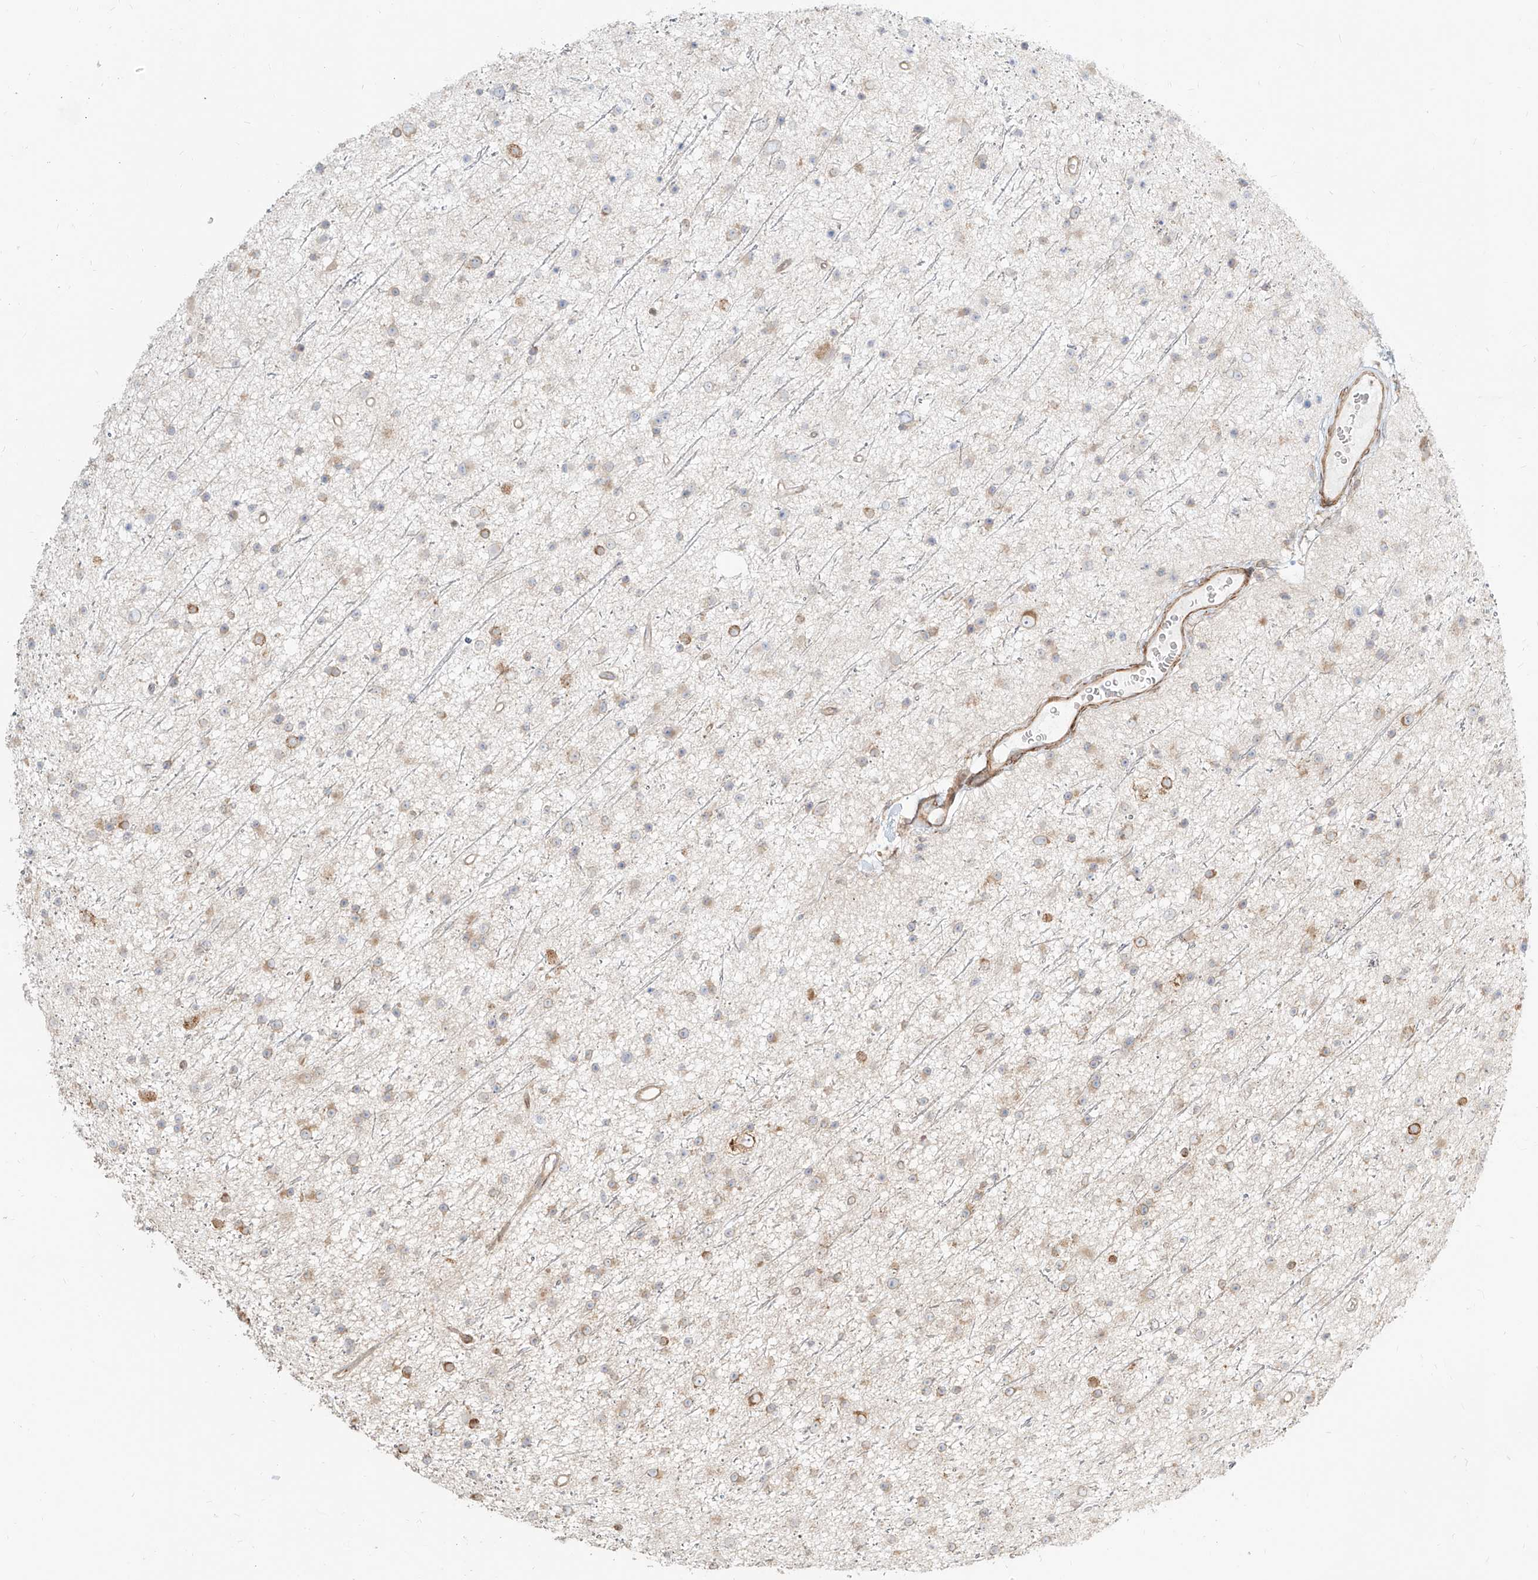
{"staining": {"intensity": "negative", "quantity": "none", "location": "none"}, "tissue": "glioma", "cell_type": "Tumor cells", "image_type": "cancer", "snomed": [{"axis": "morphology", "description": "Glioma, malignant, Low grade"}, {"axis": "topography", "description": "Cerebral cortex"}], "caption": "Immunohistochemistry (IHC) of glioma demonstrates no expression in tumor cells.", "gene": "UBE2K", "patient": {"sex": "female", "age": 39}}